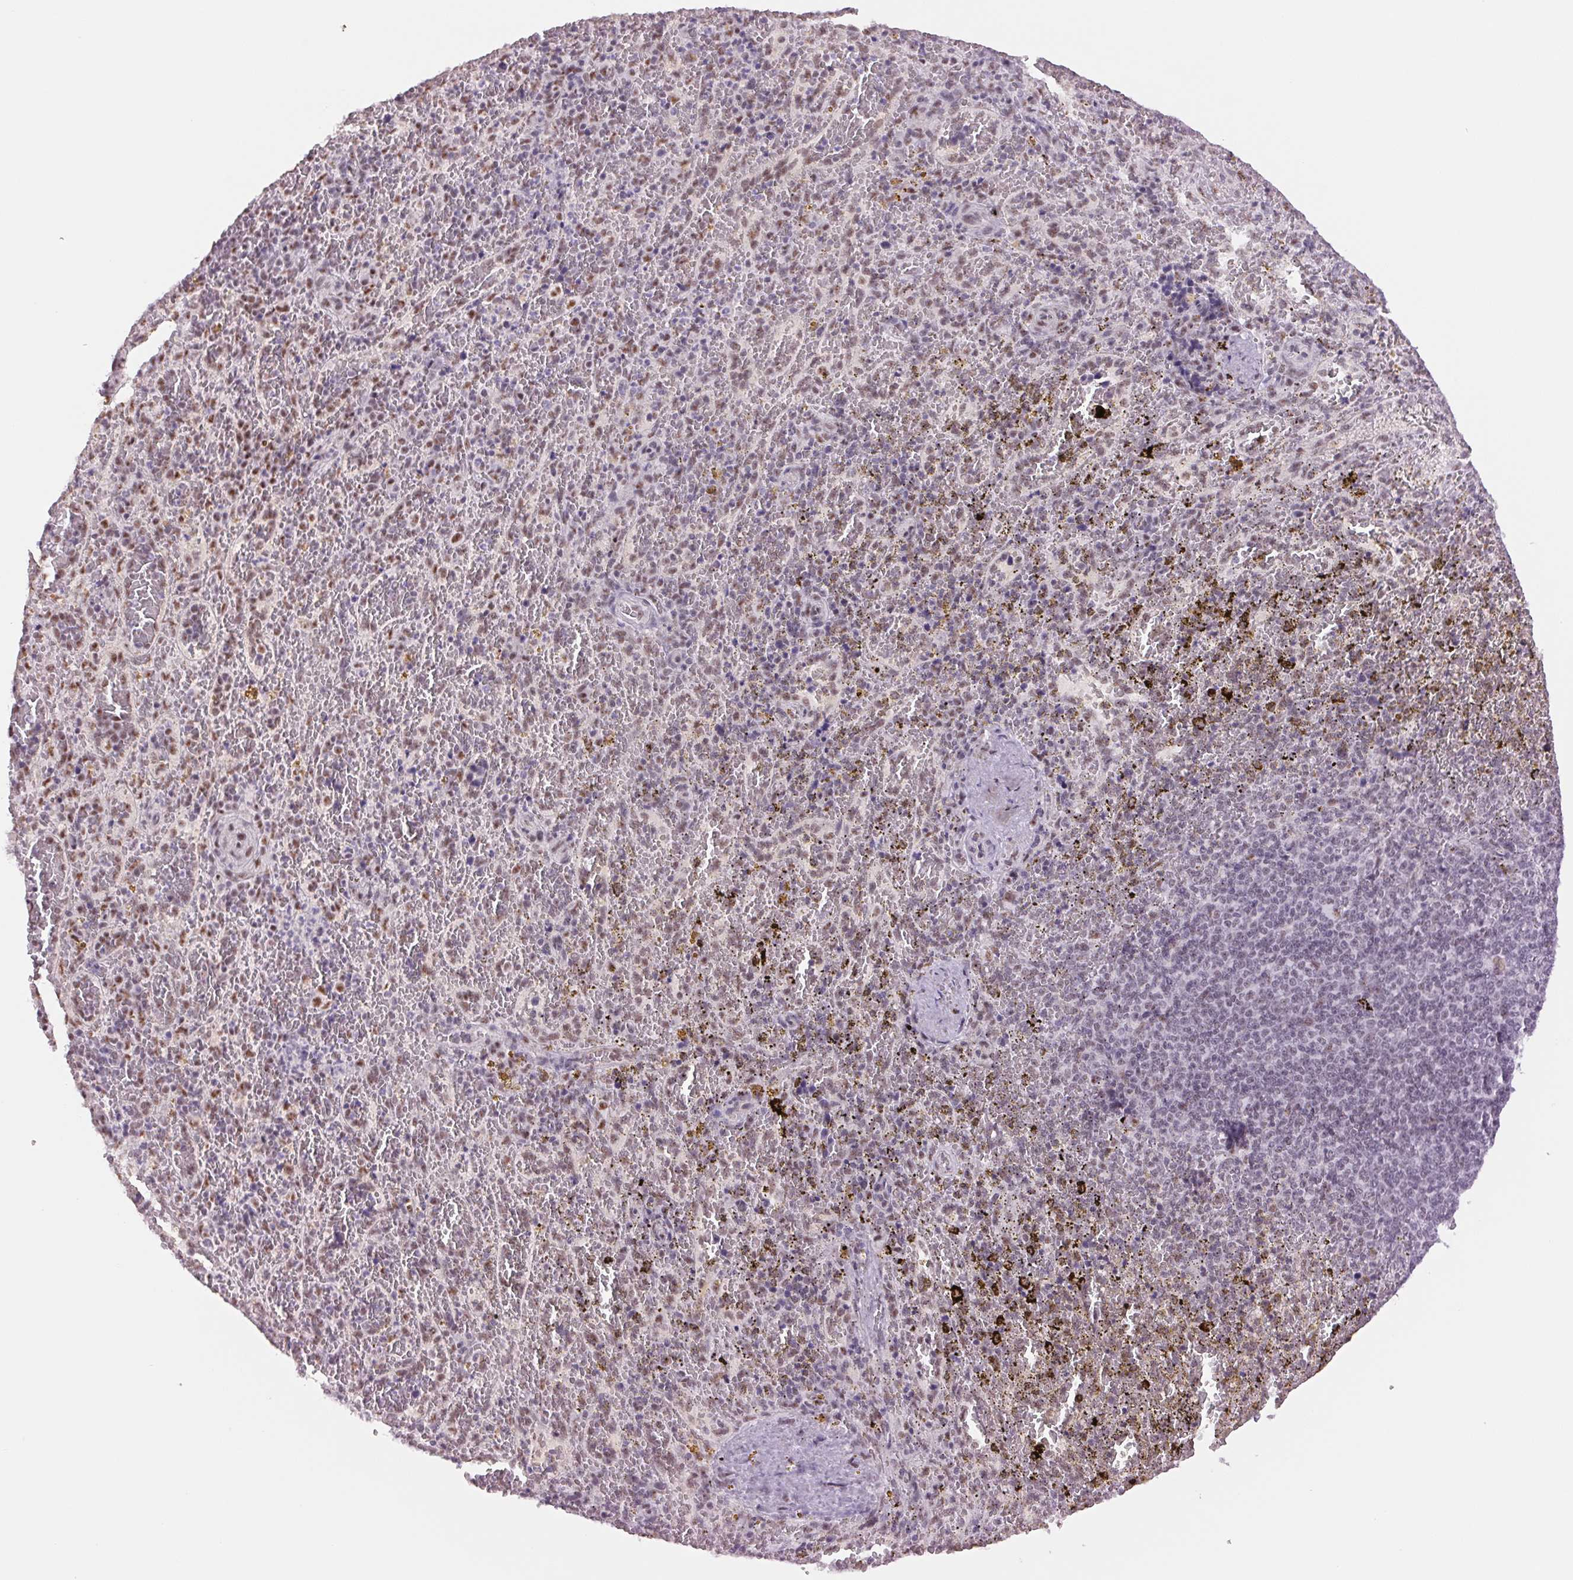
{"staining": {"intensity": "moderate", "quantity": "<25%", "location": "nuclear"}, "tissue": "spleen", "cell_type": "Cells in red pulp", "image_type": "normal", "snomed": [{"axis": "morphology", "description": "Normal tissue, NOS"}, {"axis": "topography", "description": "Spleen"}], "caption": "Normal spleen demonstrates moderate nuclear expression in about <25% of cells in red pulp, visualized by immunohistochemistry.", "gene": "ZC3H14", "patient": {"sex": "female", "age": 50}}